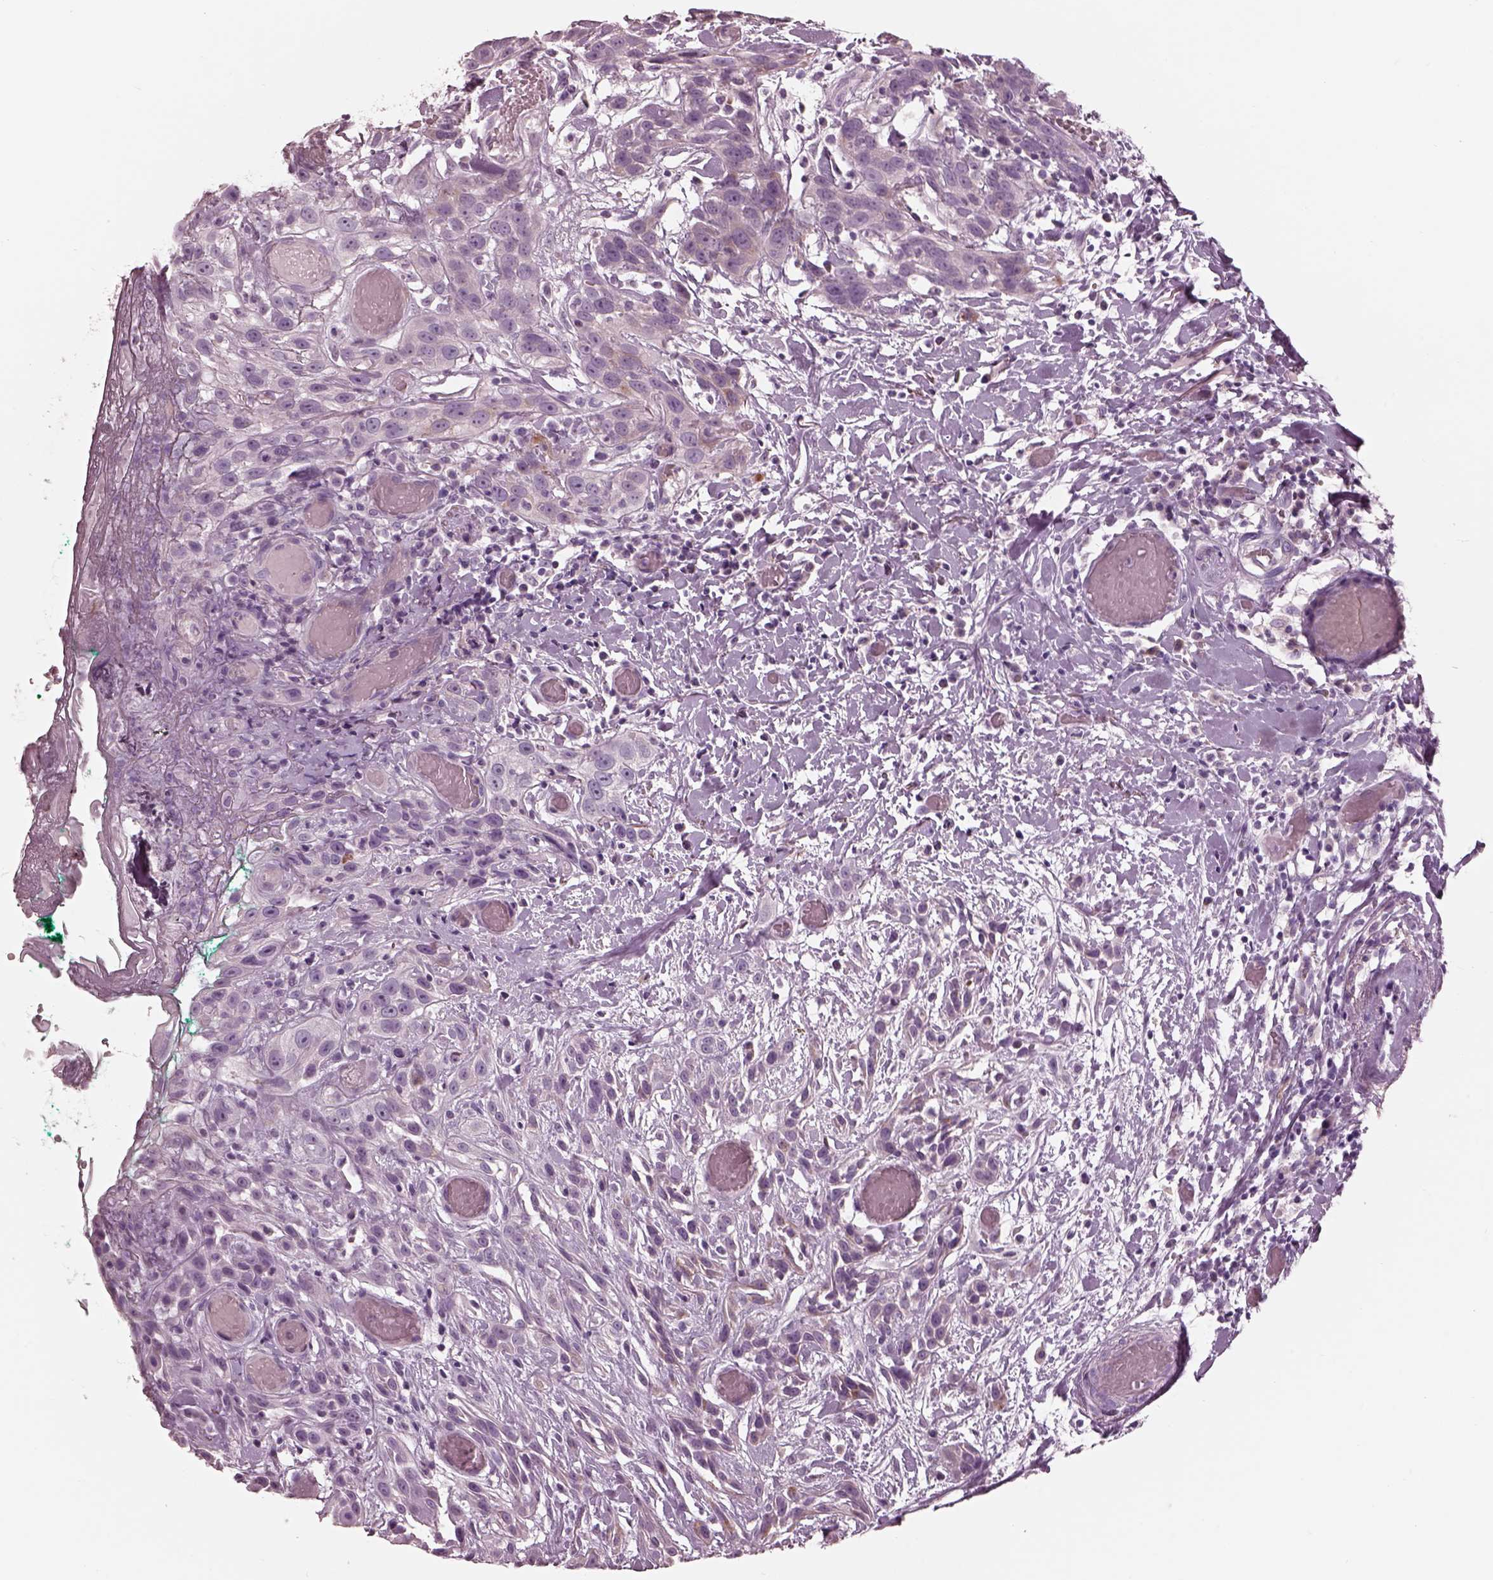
{"staining": {"intensity": "negative", "quantity": "none", "location": "none"}, "tissue": "head and neck cancer", "cell_type": "Tumor cells", "image_type": "cancer", "snomed": [{"axis": "morphology", "description": "Normal tissue, NOS"}, {"axis": "morphology", "description": "Squamous cell carcinoma, NOS"}, {"axis": "topography", "description": "Oral tissue"}, {"axis": "topography", "description": "Salivary gland"}, {"axis": "topography", "description": "Head-Neck"}], "caption": "This is an IHC histopathology image of human squamous cell carcinoma (head and neck). There is no positivity in tumor cells.", "gene": "CADM2", "patient": {"sex": "female", "age": 62}}